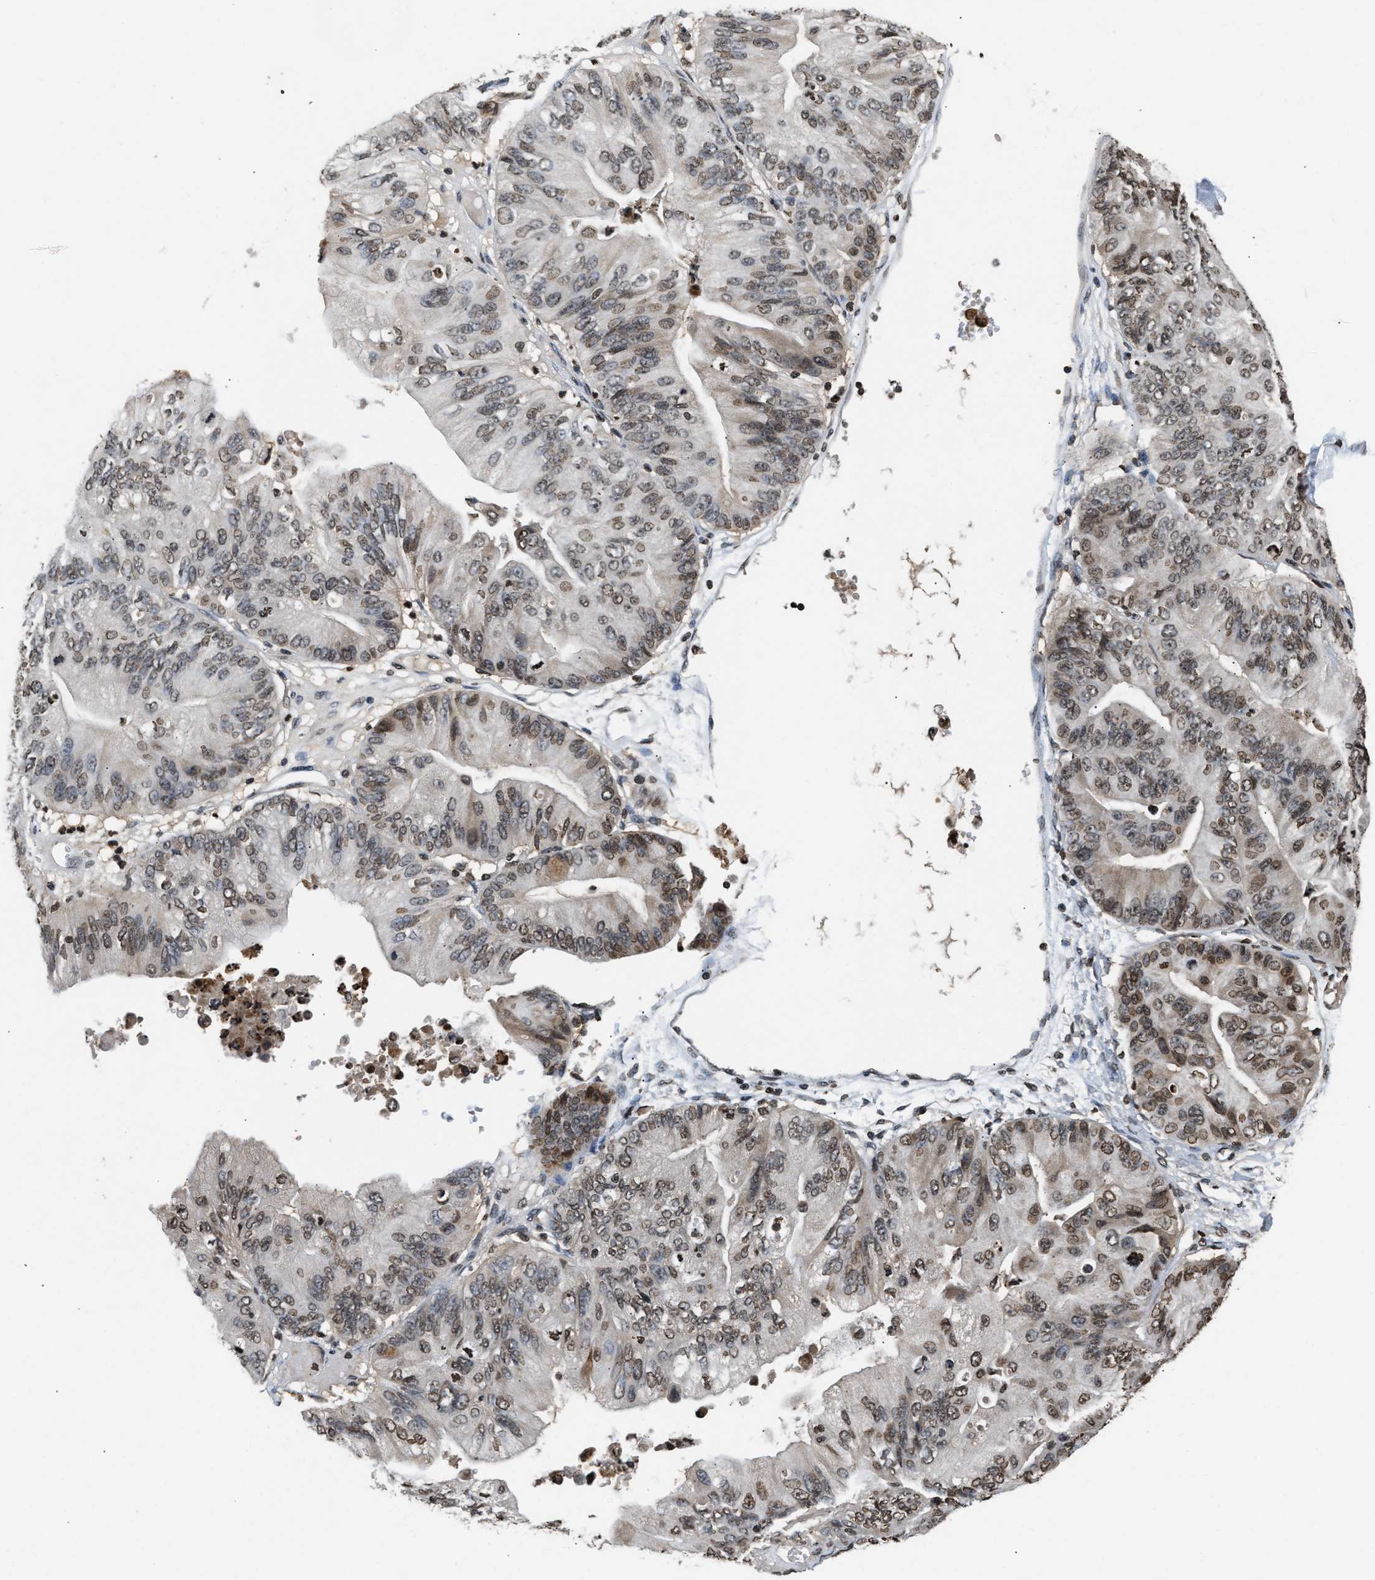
{"staining": {"intensity": "weak", "quantity": "25%-75%", "location": "cytoplasmic/membranous,nuclear"}, "tissue": "ovarian cancer", "cell_type": "Tumor cells", "image_type": "cancer", "snomed": [{"axis": "morphology", "description": "Cystadenocarcinoma, mucinous, NOS"}, {"axis": "topography", "description": "Ovary"}], "caption": "Human ovarian cancer (mucinous cystadenocarcinoma) stained with a protein marker shows weak staining in tumor cells.", "gene": "DNASE1L3", "patient": {"sex": "female", "age": 61}}